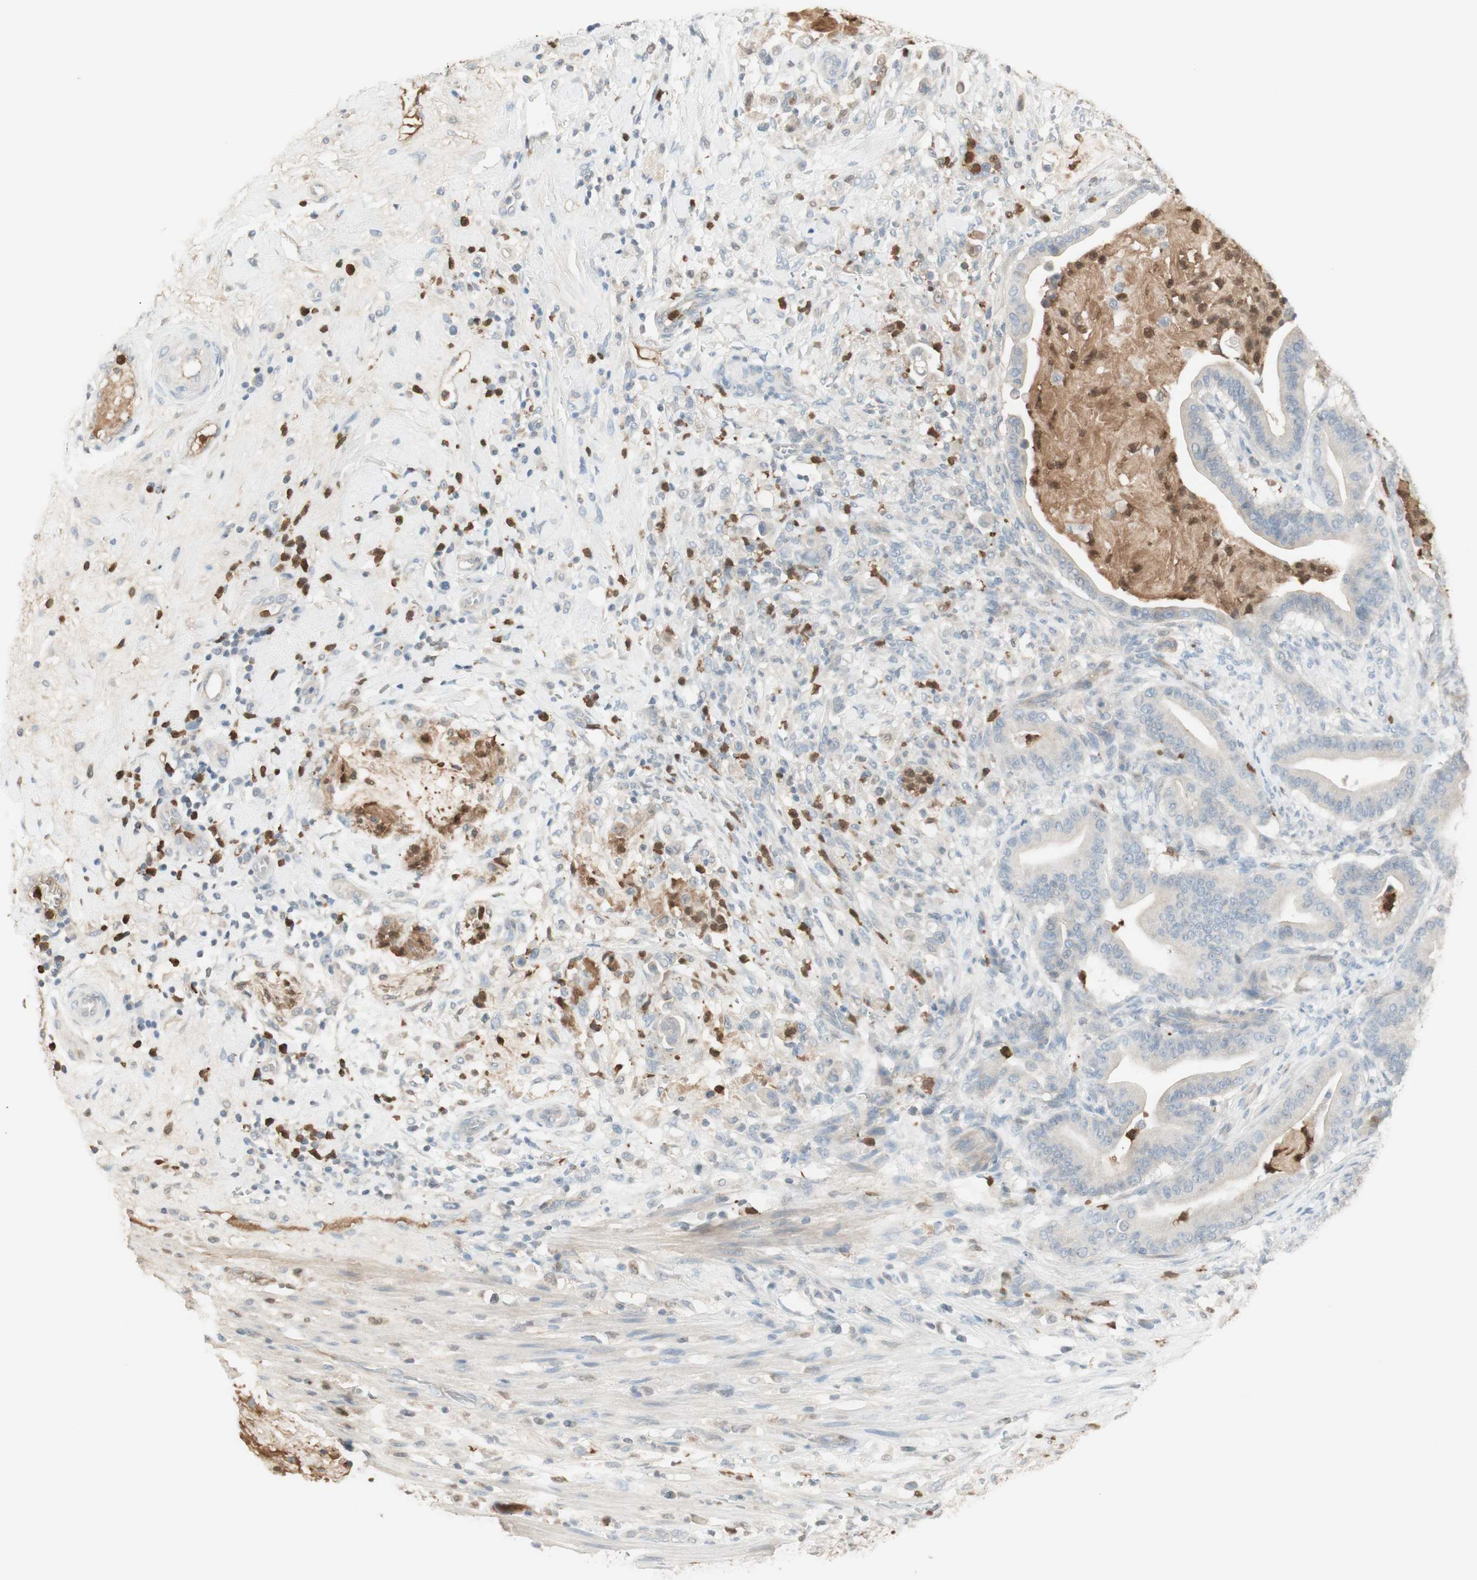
{"staining": {"intensity": "negative", "quantity": "none", "location": "none"}, "tissue": "pancreatic cancer", "cell_type": "Tumor cells", "image_type": "cancer", "snomed": [{"axis": "morphology", "description": "Adenocarcinoma, NOS"}, {"axis": "topography", "description": "Pancreas"}], "caption": "This image is of adenocarcinoma (pancreatic) stained with immunohistochemistry to label a protein in brown with the nuclei are counter-stained blue. There is no expression in tumor cells.", "gene": "NID1", "patient": {"sex": "male", "age": 63}}